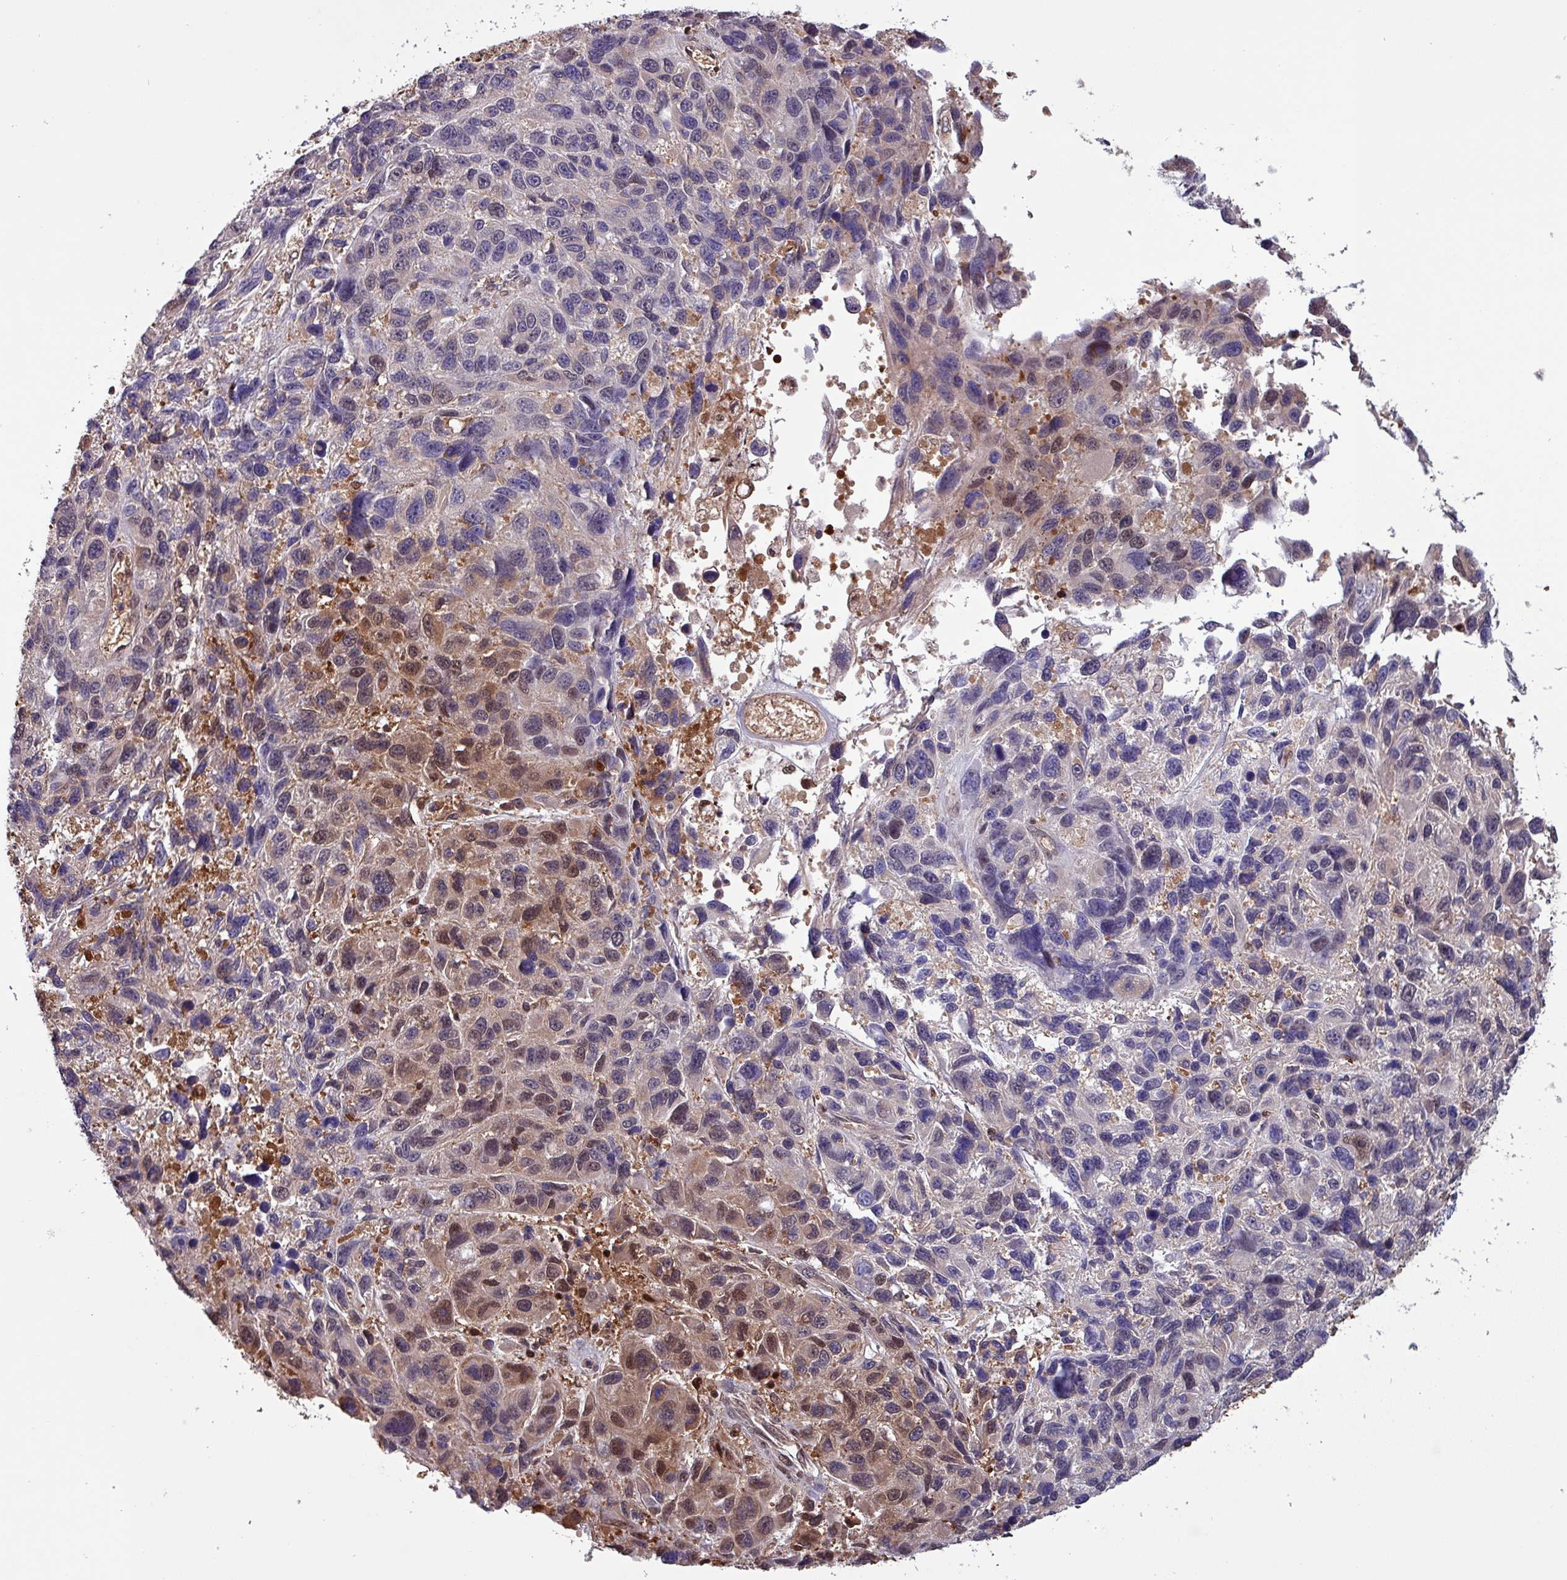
{"staining": {"intensity": "moderate", "quantity": "<25%", "location": "cytoplasmic/membranous,nuclear"}, "tissue": "melanoma", "cell_type": "Tumor cells", "image_type": "cancer", "snomed": [{"axis": "morphology", "description": "Malignant melanoma, NOS"}, {"axis": "topography", "description": "Skin"}], "caption": "Protein staining exhibits moderate cytoplasmic/membranous and nuclear staining in approximately <25% of tumor cells in melanoma. The protein of interest is stained brown, and the nuclei are stained in blue (DAB IHC with brightfield microscopy, high magnification).", "gene": "PSMB8", "patient": {"sex": "male", "age": 53}}